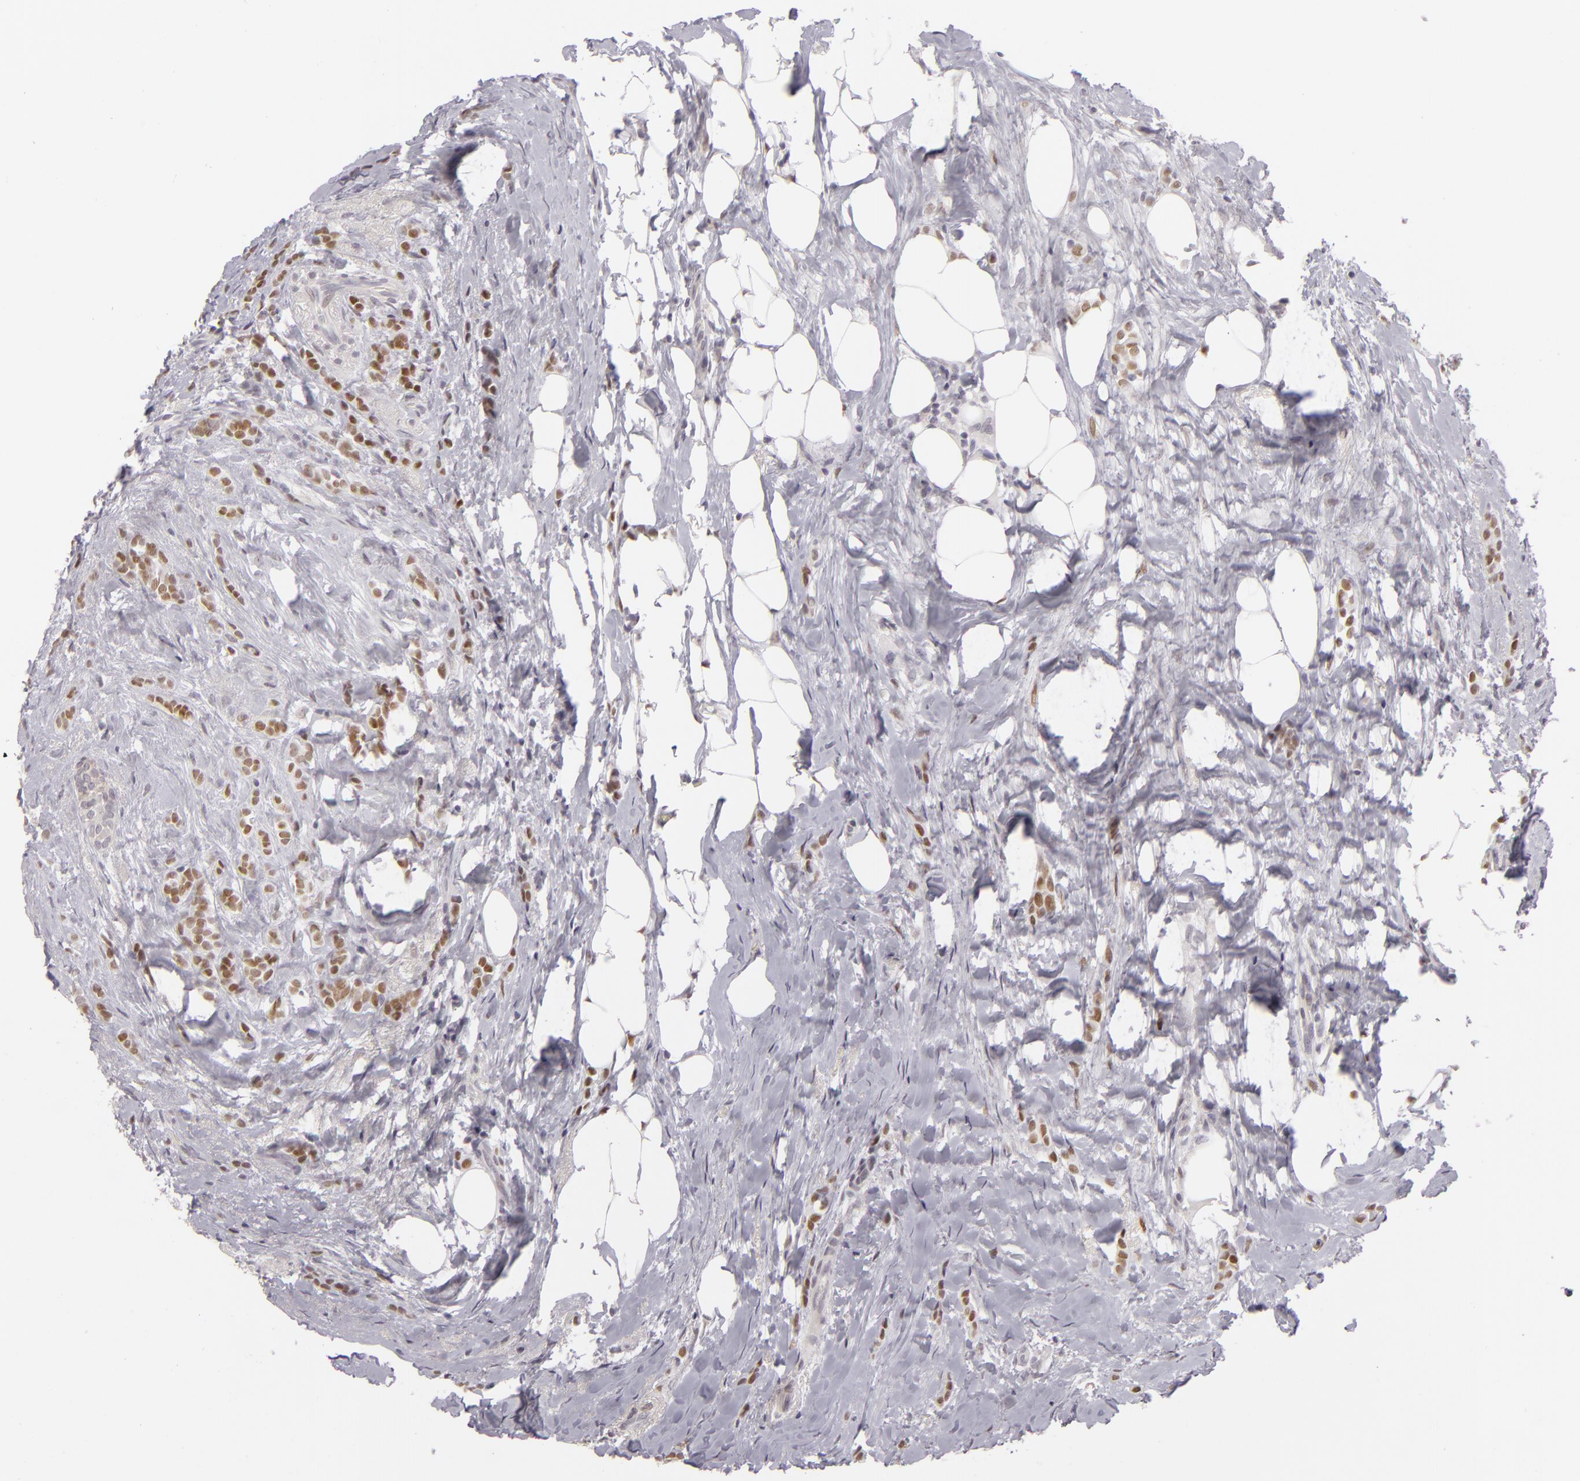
{"staining": {"intensity": "moderate", "quantity": "25%-75%", "location": "nuclear"}, "tissue": "breast cancer", "cell_type": "Tumor cells", "image_type": "cancer", "snomed": [{"axis": "morphology", "description": "Lobular carcinoma"}, {"axis": "topography", "description": "Breast"}], "caption": "Immunohistochemistry (IHC) histopathology image of neoplastic tissue: breast lobular carcinoma stained using immunohistochemistry (IHC) displays medium levels of moderate protein expression localized specifically in the nuclear of tumor cells, appearing as a nuclear brown color.", "gene": "SIX1", "patient": {"sex": "female", "age": 56}}